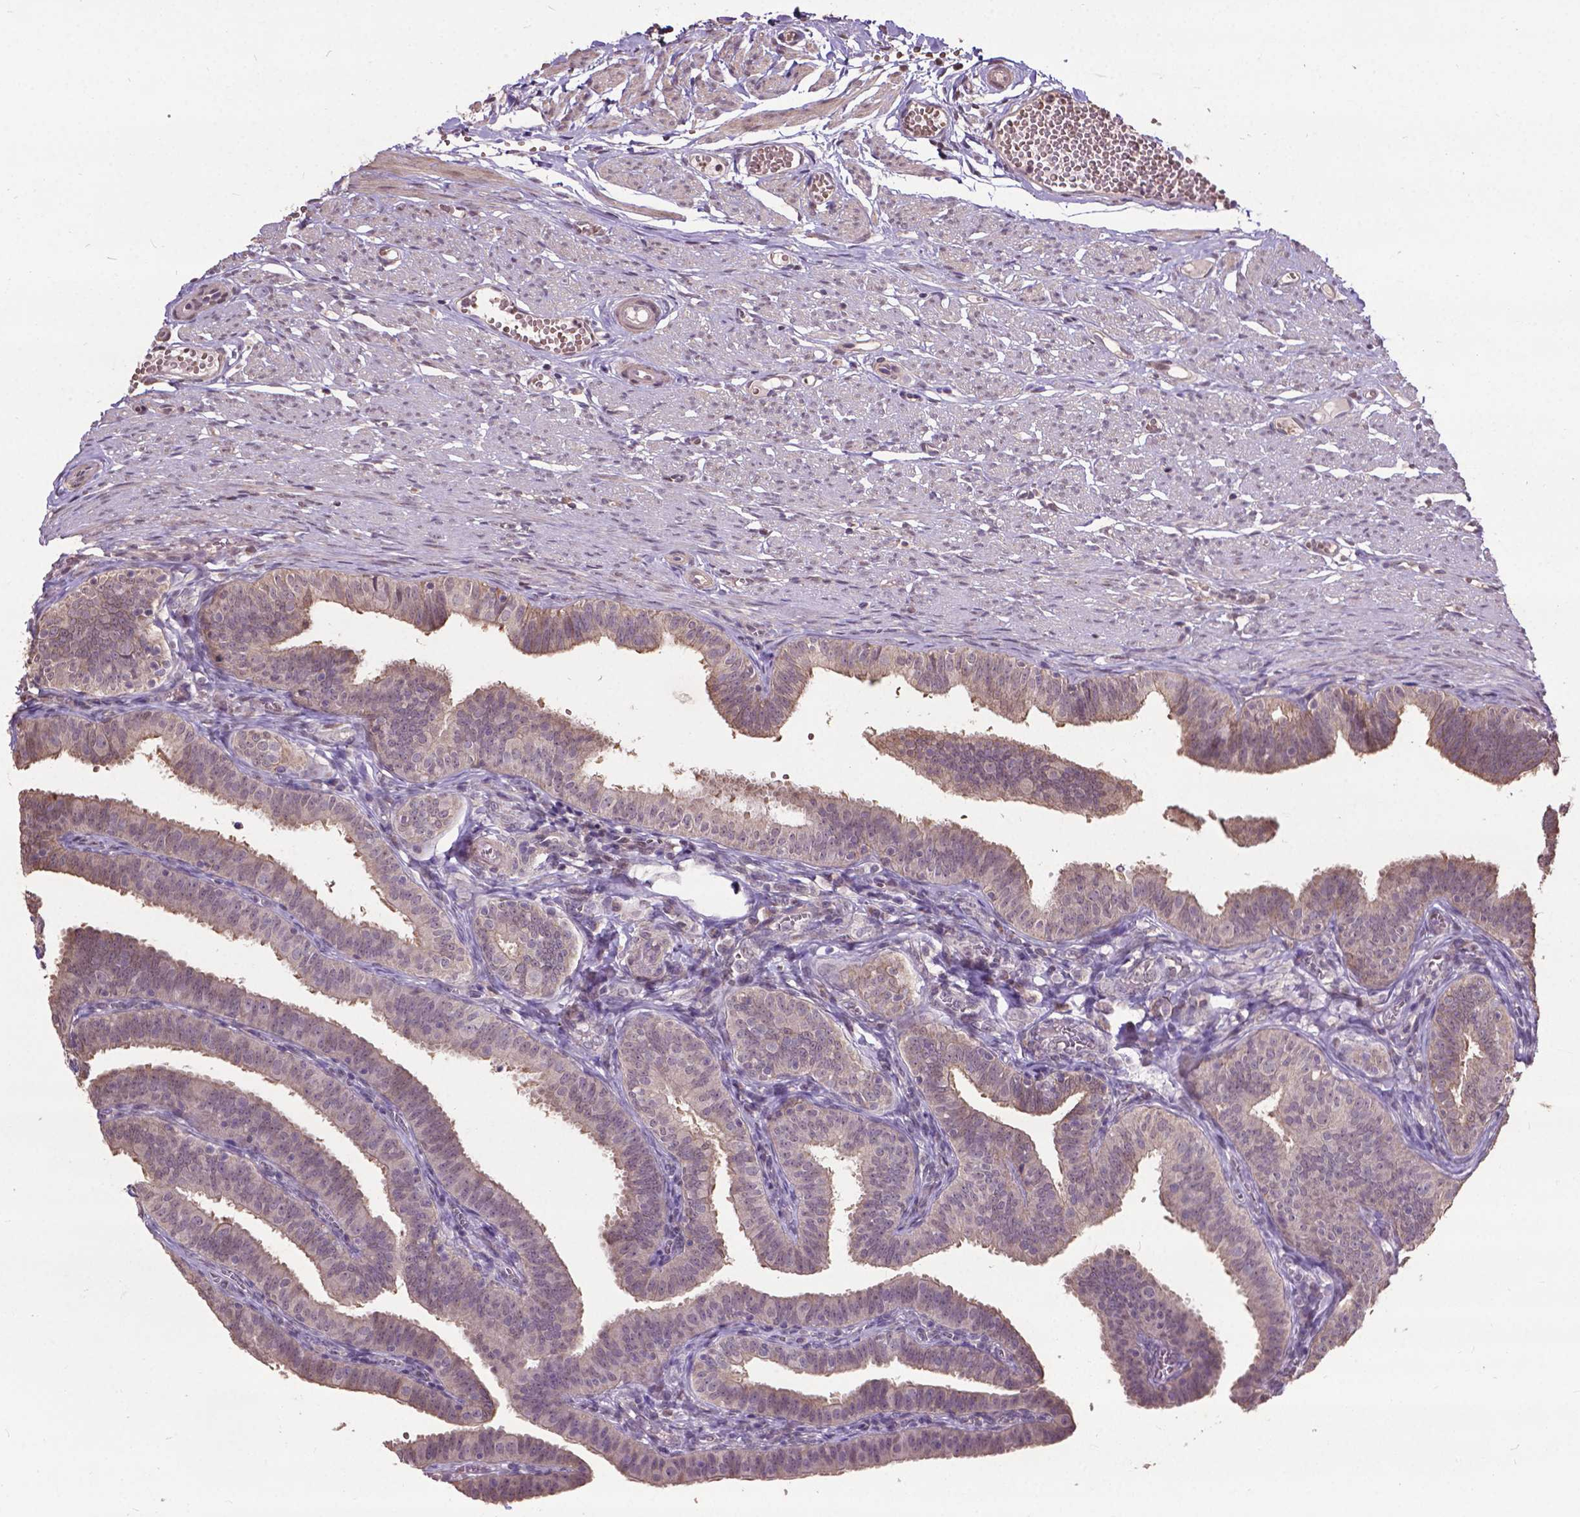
{"staining": {"intensity": "weak", "quantity": "25%-75%", "location": "cytoplasmic/membranous"}, "tissue": "fallopian tube", "cell_type": "Glandular cells", "image_type": "normal", "snomed": [{"axis": "morphology", "description": "Normal tissue, NOS"}, {"axis": "topography", "description": "Fallopian tube"}], "caption": "Immunohistochemistry (IHC) photomicrograph of benign fallopian tube: human fallopian tube stained using immunohistochemistry (IHC) reveals low levels of weak protein expression localized specifically in the cytoplasmic/membranous of glandular cells, appearing as a cytoplasmic/membranous brown color.", "gene": "GLRA2", "patient": {"sex": "female", "age": 25}}